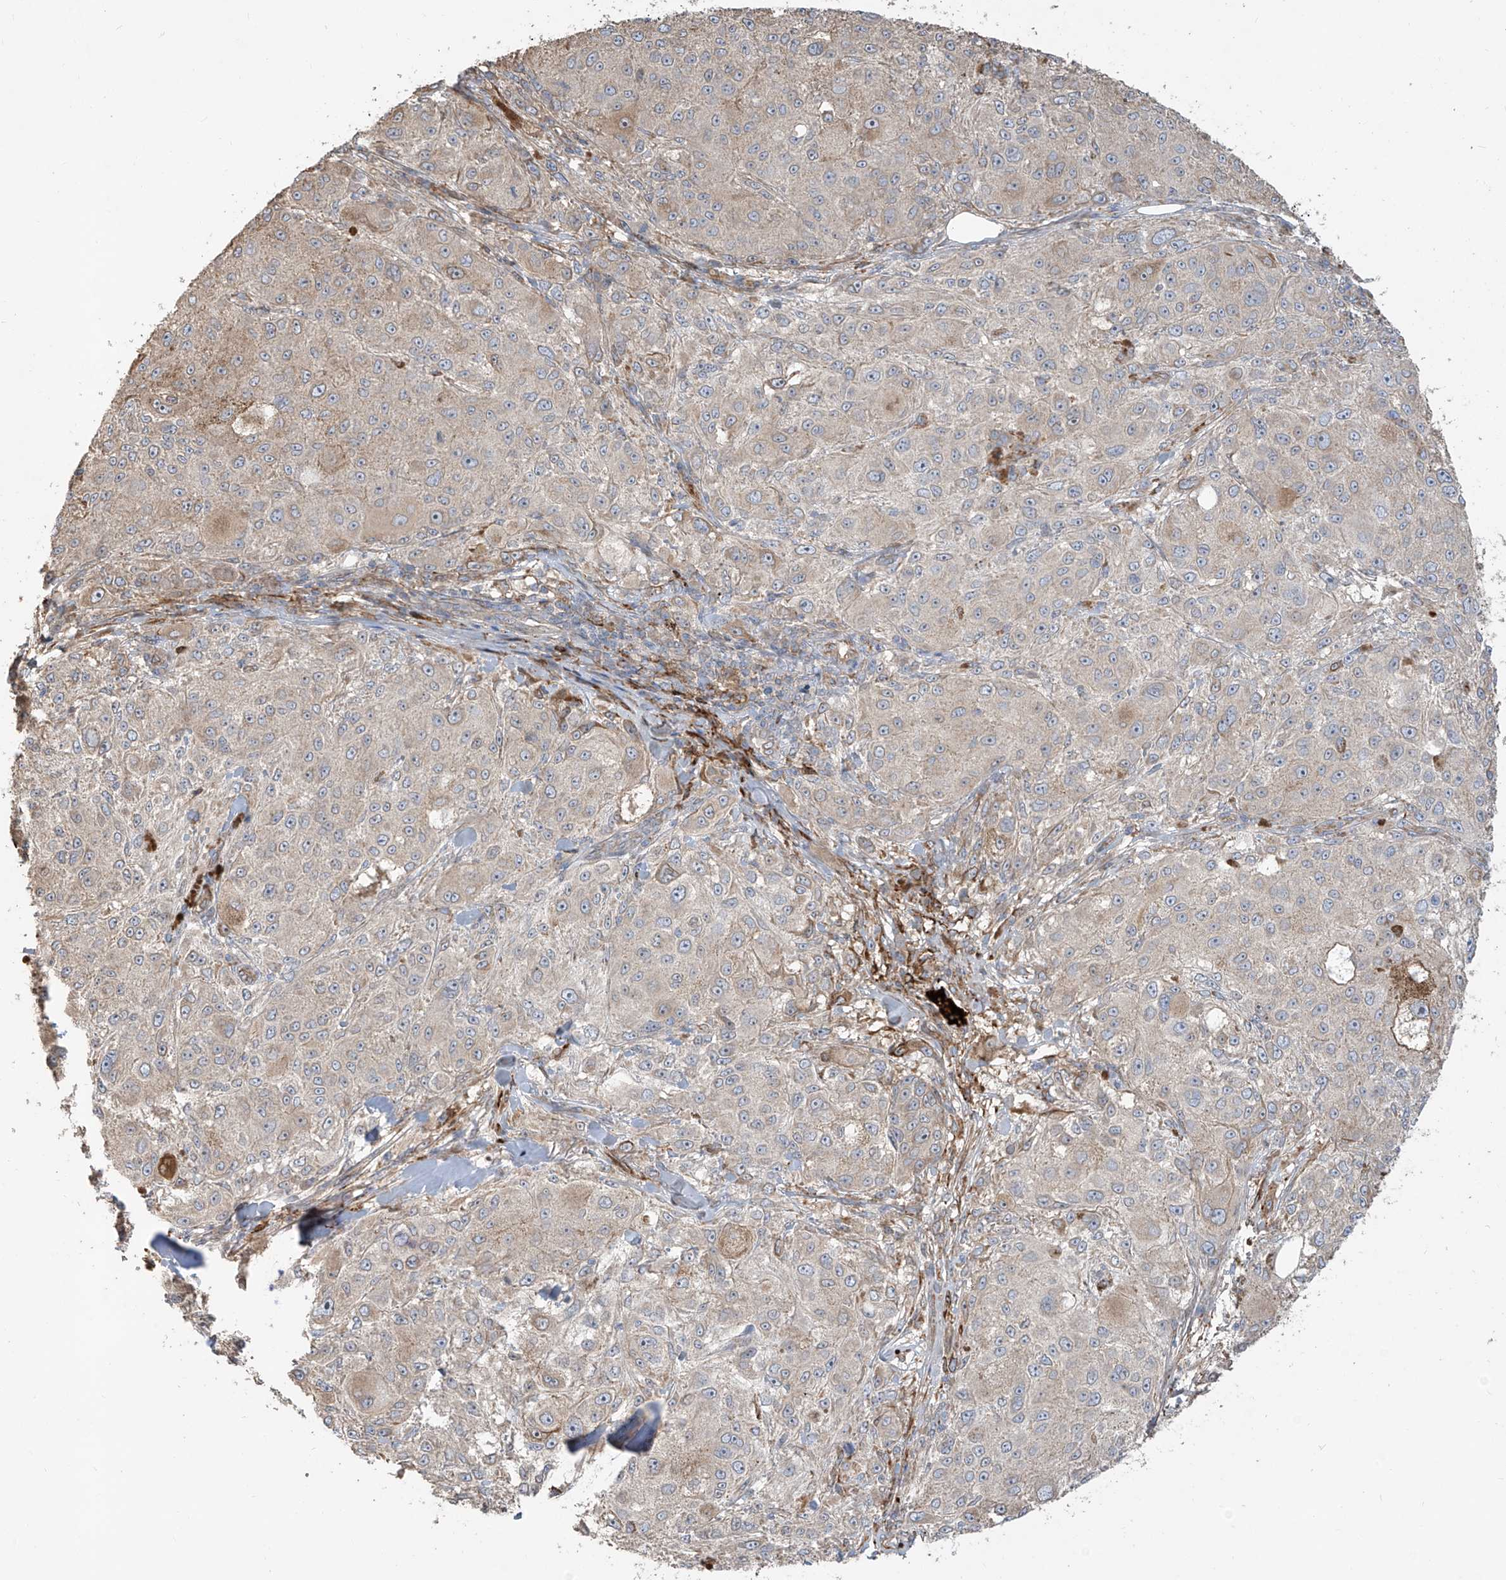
{"staining": {"intensity": "negative", "quantity": "none", "location": "none"}, "tissue": "melanoma", "cell_type": "Tumor cells", "image_type": "cancer", "snomed": [{"axis": "morphology", "description": "Necrosis, NOS"}, {"axis": "morphology", "description": "Malignant melanoma, NOS"}, {"axis": "topography", "description": "Skin"}], "caption": "Immunohistochemistry of human malignant melanoma displays no expression in tumor cells.", "gene": "ABTB1", "patient": {"sex": "female", "age": 87}}